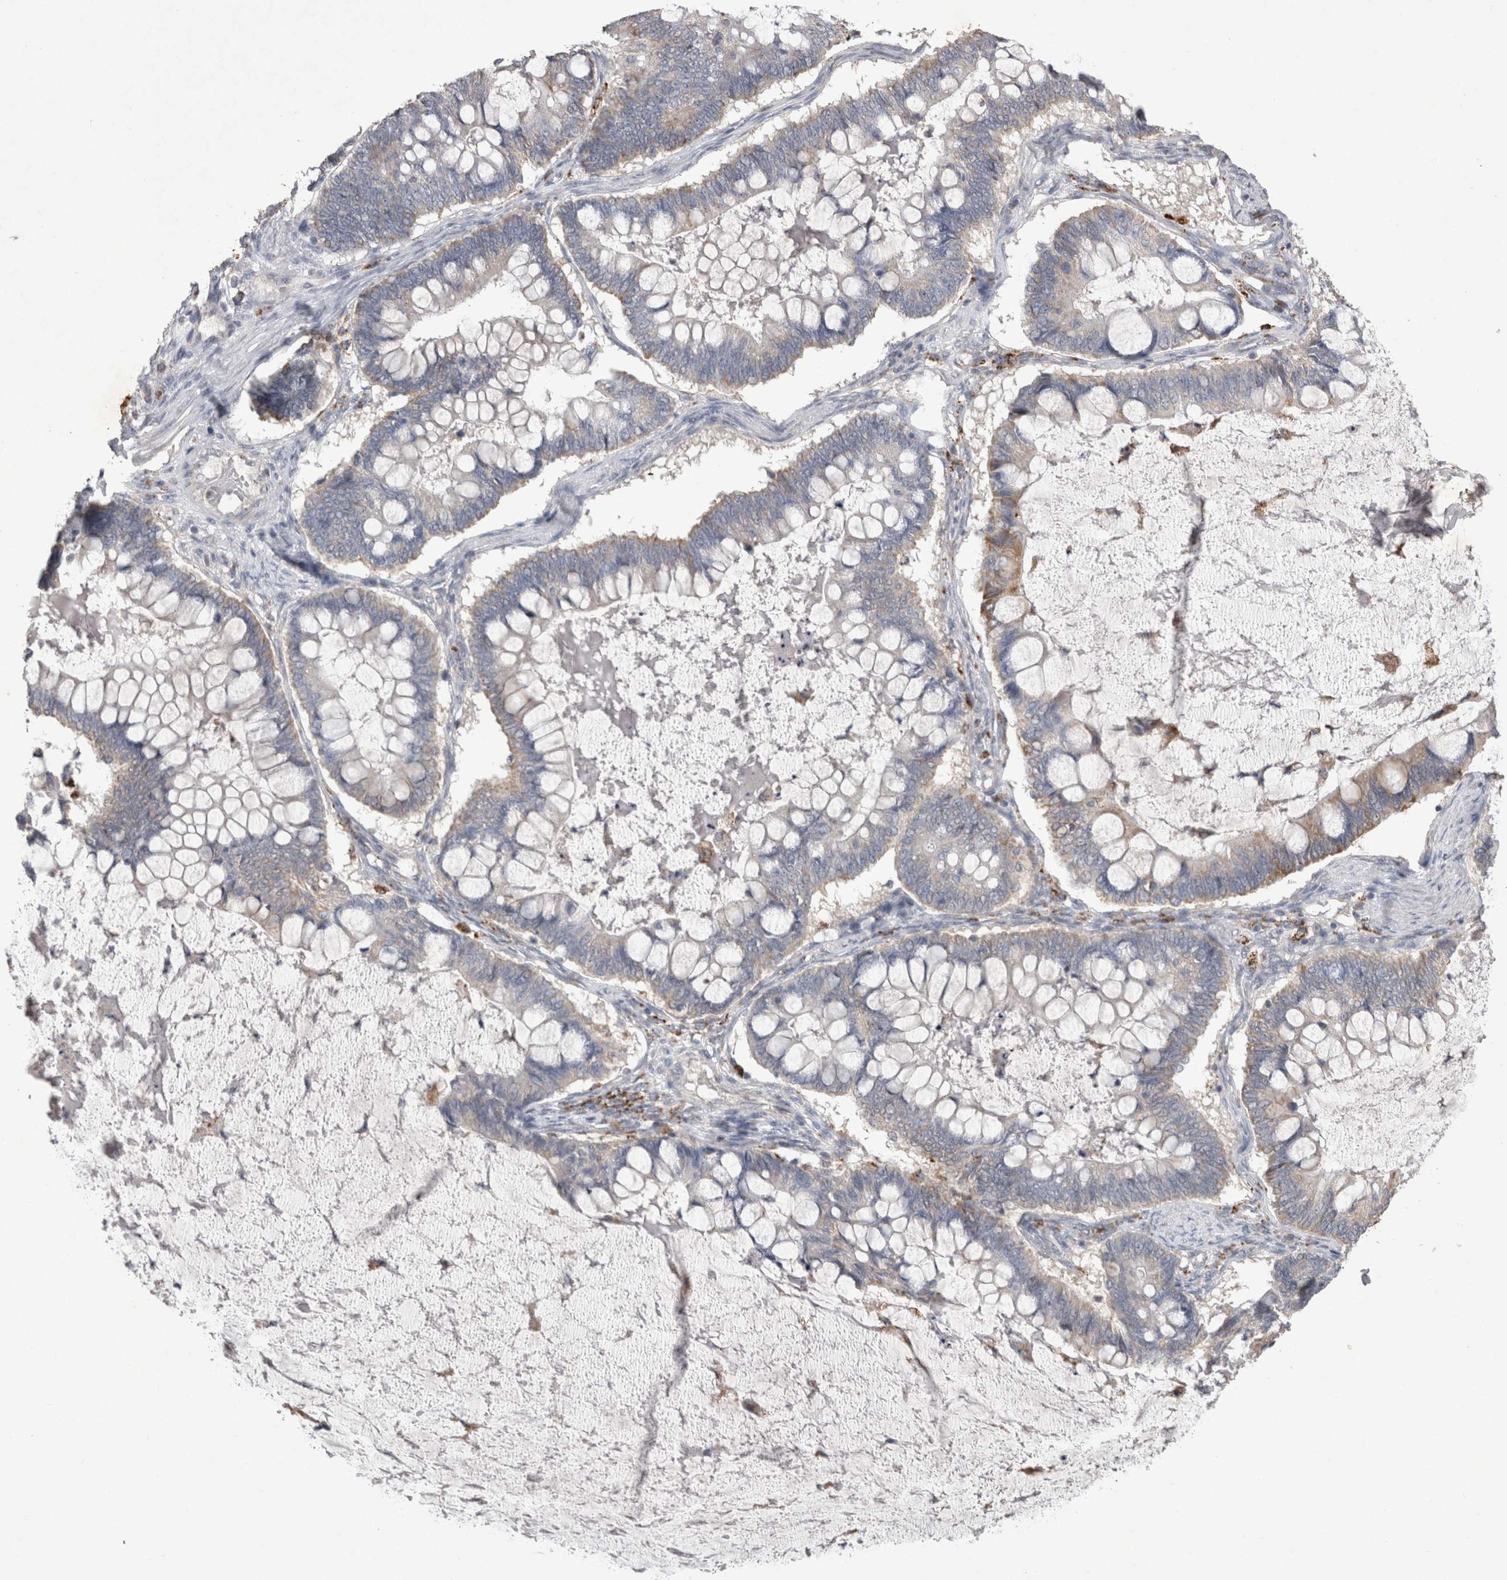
{"staining": {"intensity": "moderate", "quantity": "<25%", "location": "cytoplasmic/membranous"}, "tissue": "ovarian cancer", "cell_type": "Tumor cells", "image_type": "cancer", "snomed": [{"axis": "morphology", "description": "Cystadenocarcinoma, mucinous, NOS"}, {"axis": "topography", "description": "Ovary"}], "caption": "The immunohistochemical stain highlights moderate cytoplasmic/membranous expression in tumor cells of ovarian cancer tissue. Immunohistochemistry stains the protein of interest in brown and the nuclei are stained blue.", "gene": "DKK3", "patient": {"sex": "female", "age": 61}}